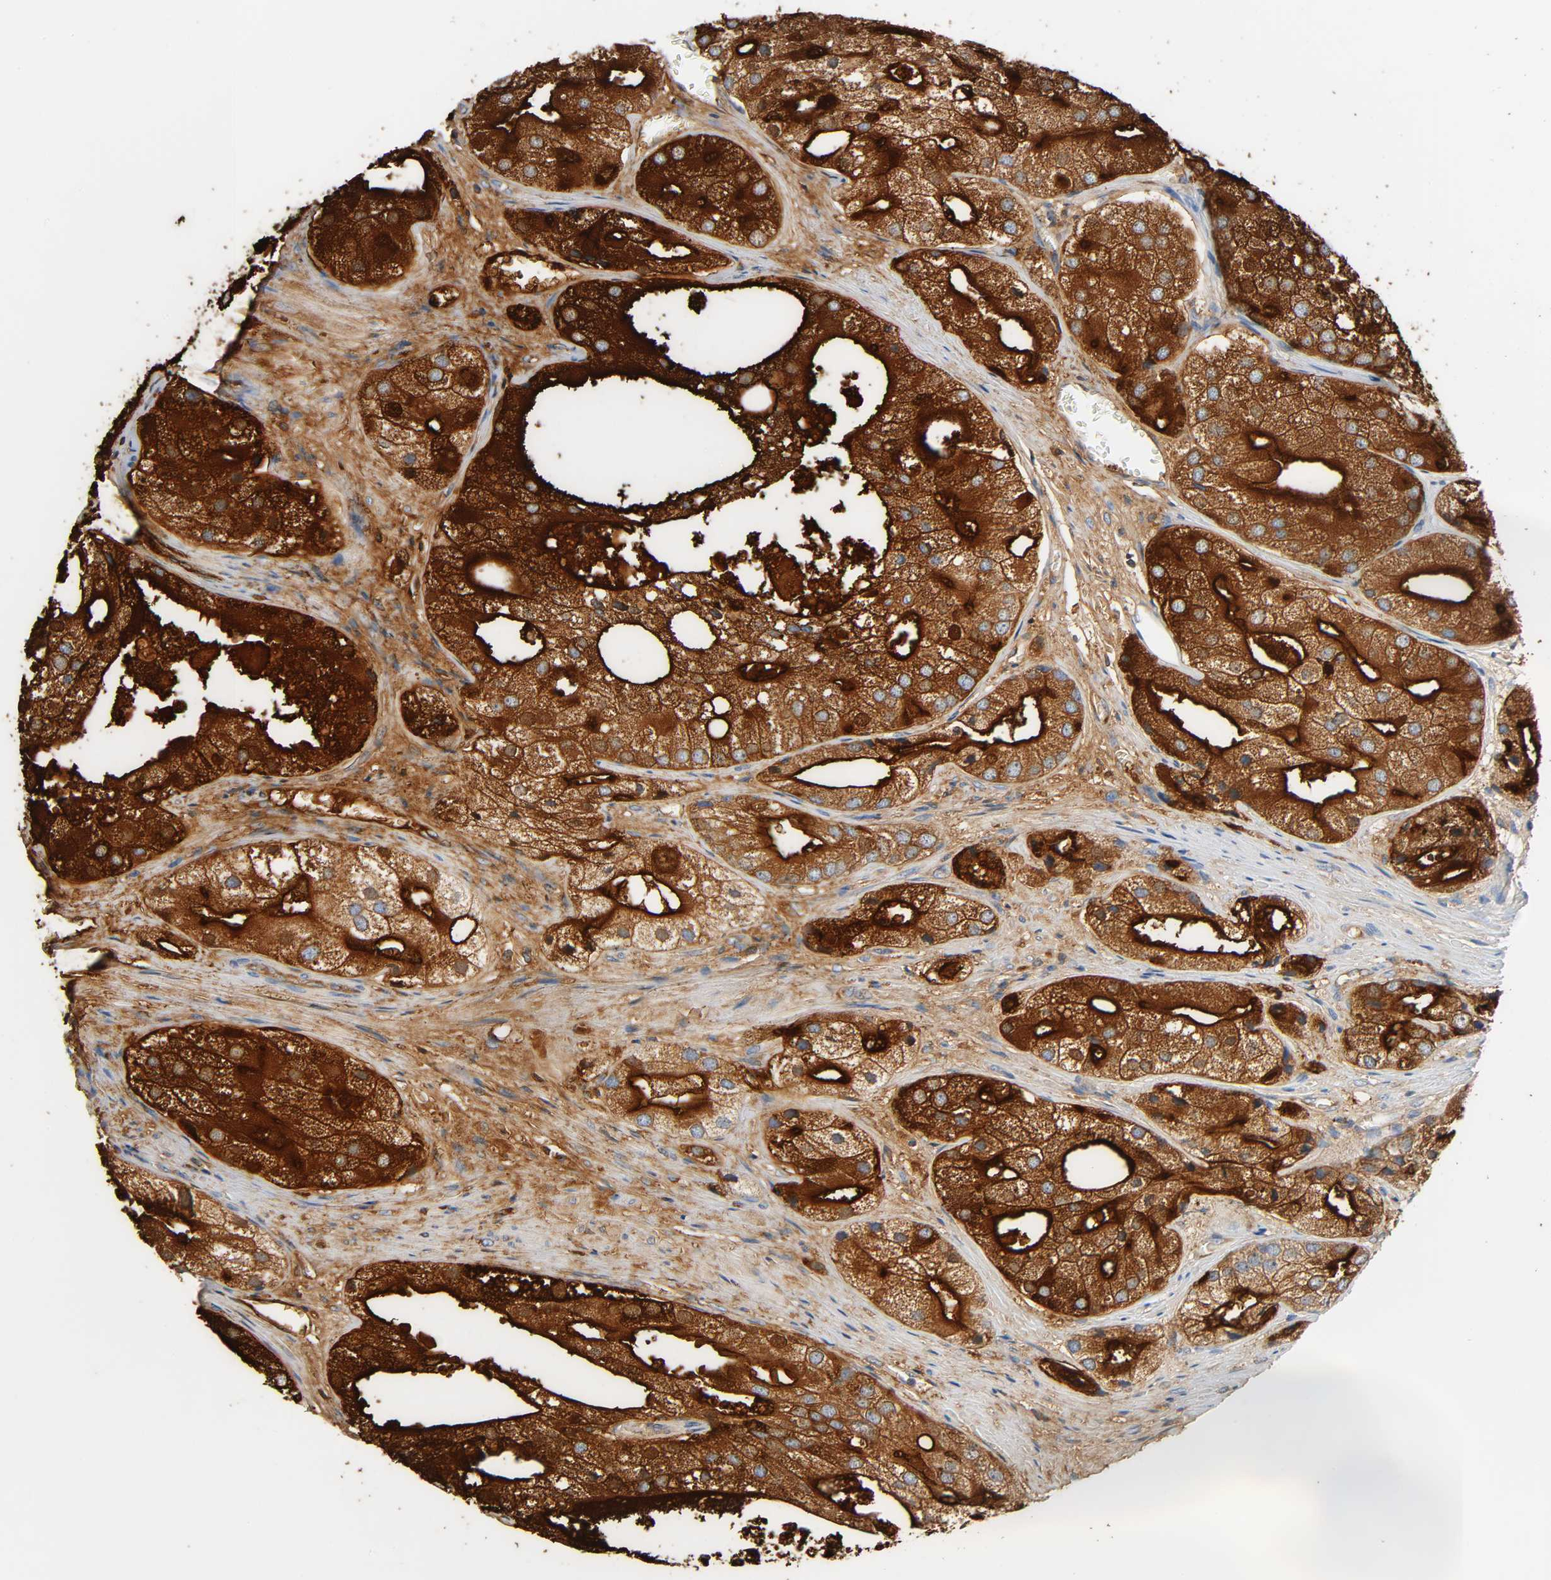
{"staining": {"intensity": "strong", "quantity": ">75%", "location": "cytoplasmic/membranous"}, "tissue": "prostate cancer", "cell_type": "Tumor cells", "image_type": "cancer", "snomed": [{"axis": "morphology", "description": "Adenocarcinoma, Low grade"}, {"axis": "topography", "description": "Prostate"}], "caption": "Immunohistochemical staining of human prostate cancer displays high levels of strong cytoplasmic/membranous protein positivity in approximately >75% of tumor cells.", "gene": "ANPEP", "patient": {"sex": "male", "age": 69}}